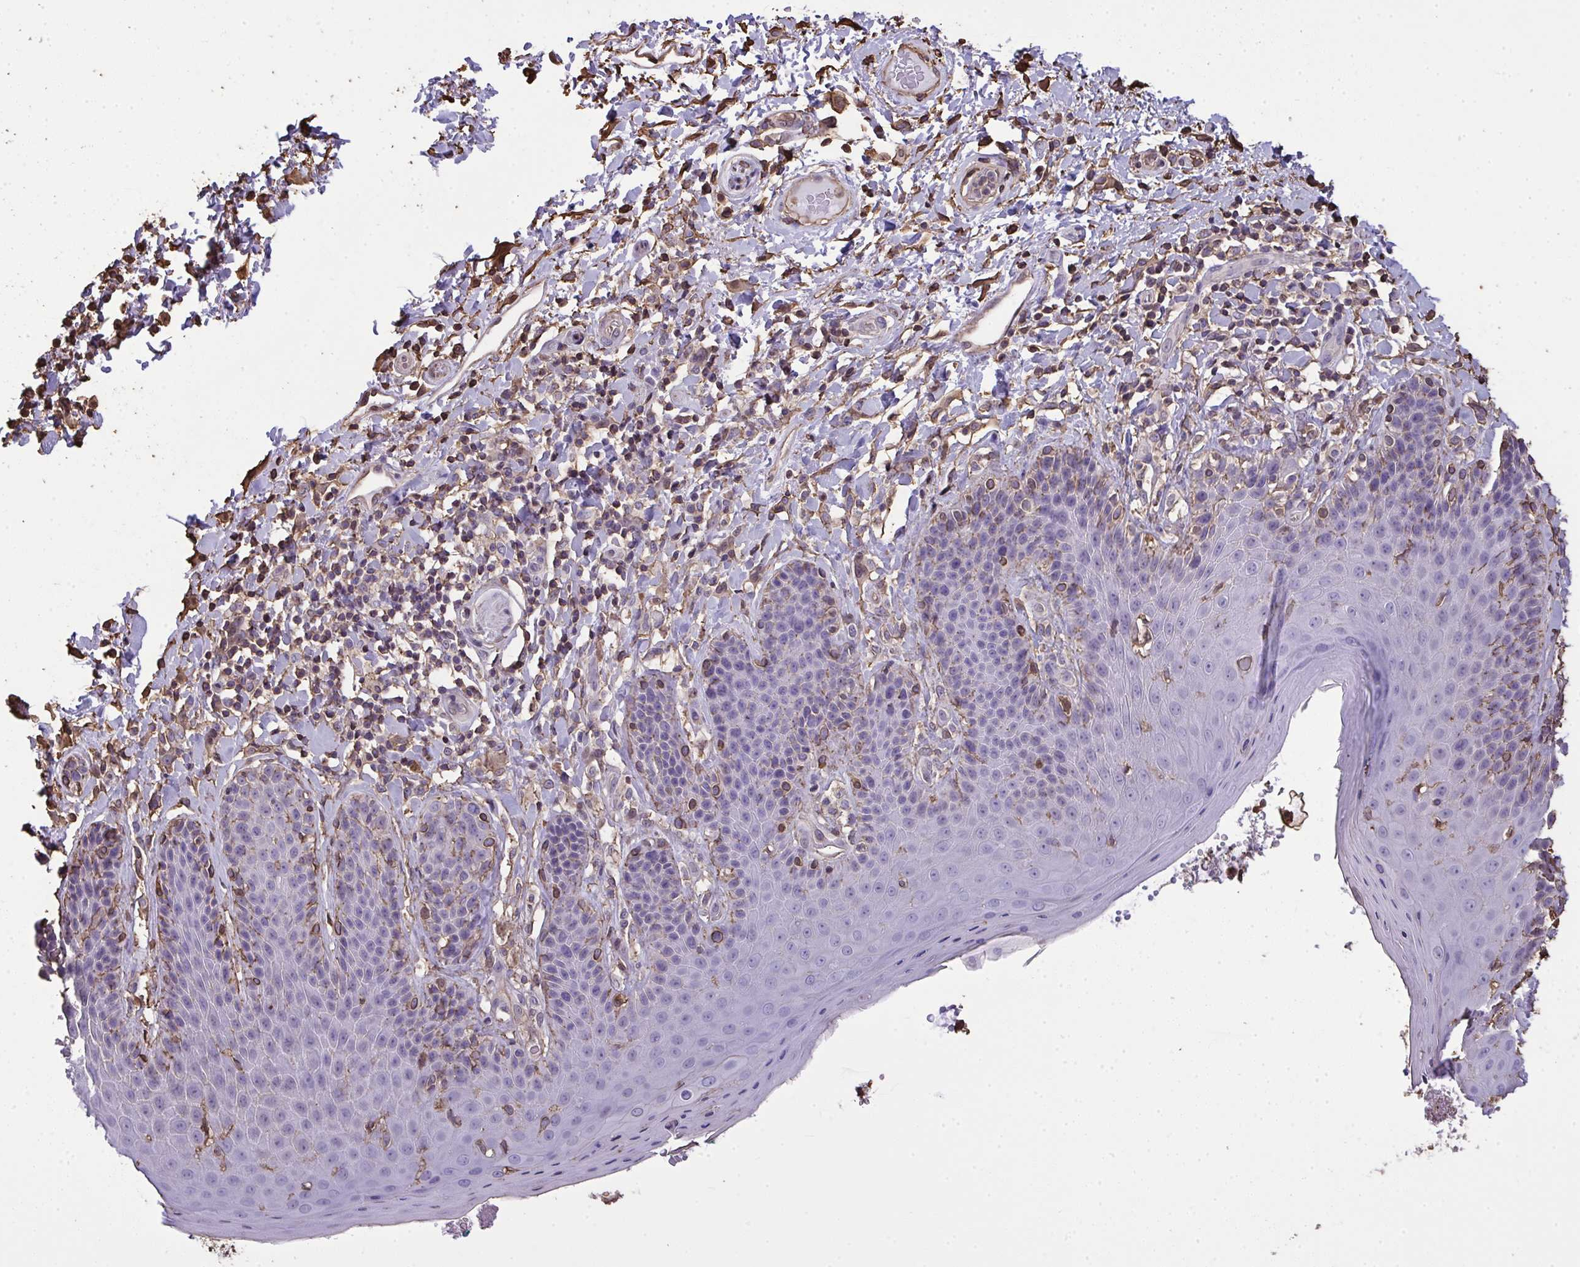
{"staining": {"intensity": "moderate", "quantity": "<25%", "location": "cytoplasmic/membranous"}, "tissue": "skin", "cell_type": "Epidermal cells", "image_type": "normal", "snomed": [{"axis": "morphology", "description": "Normal tissue, NOS"}, {"axis": "topography", "description": "Anal"}, {"axis": "topography", "description": "Peripheral nerve tissue"}], "caption": "Skin stained with immunohistochemistry reveals moderate cytoplasmic/membranous expression in approximately <25% of epidermal cells.", "gene": "ANXA5", "patient": {"sex": "male", "age": 51}}